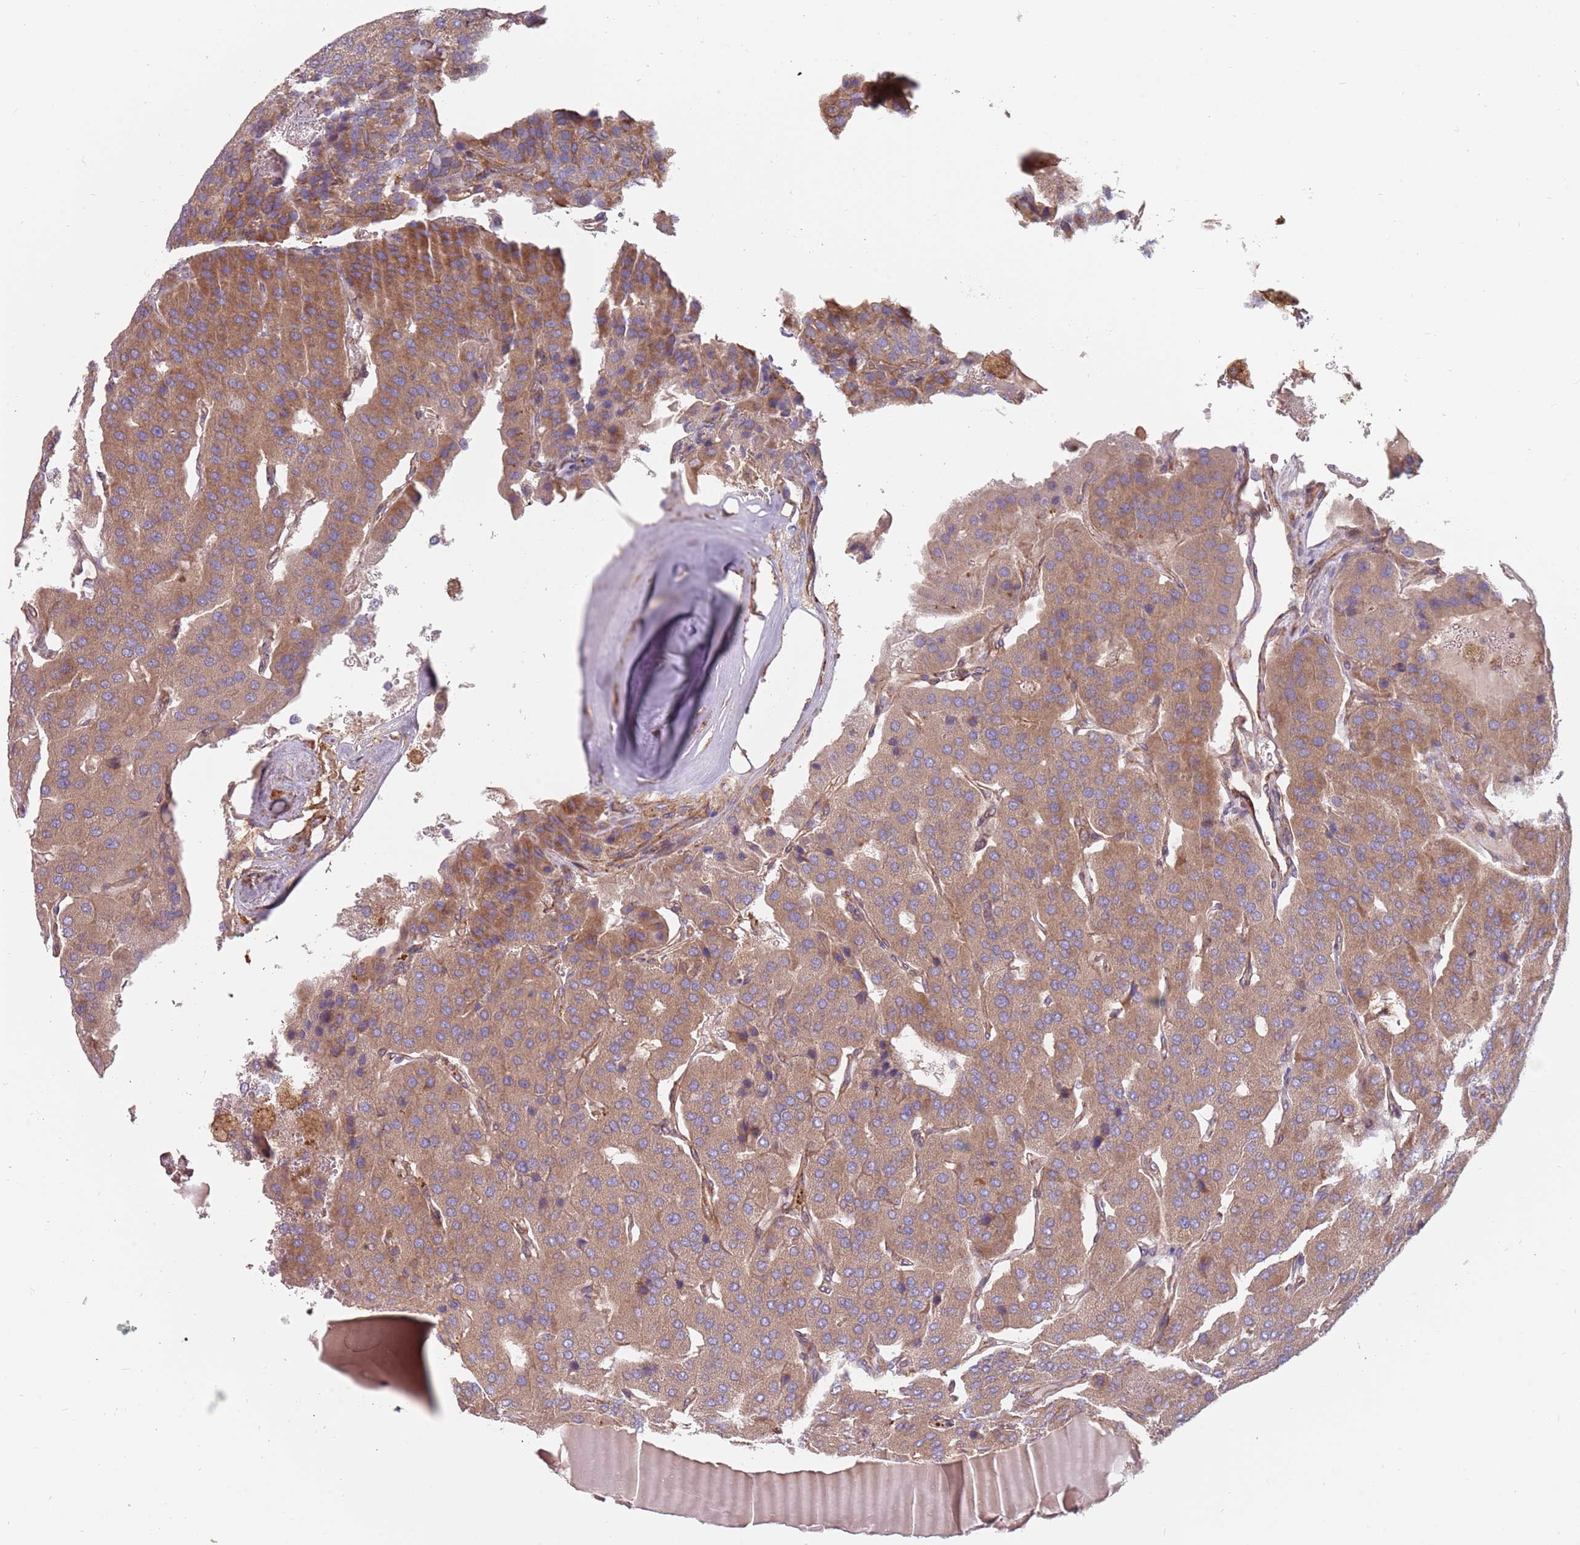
{"staining": {"intensity": "moderate", "quantity": ">75%", "location": "cytoplasmic/membranous"}, "tissue": "parathyroid gland", "cell_type": "Glandular cells", "image_type": "normal", "snomed": [{"axis": "morphology", "description": "Normal tissue, NOS"}, {"axis": "morphology", "description": "Adenoma, NOS"}, {"axis": "topography", "description": "Parathyroid gland"}], "caption": "An IHC micrograph of unremarkable tissue is shown. Protein staining in brown labels moderate cytoplasmic/membranous positivity in parathyroid gland within glandular cells.", "gene": "SPDL1", "patient": {"sex": "female", "age": 86}}